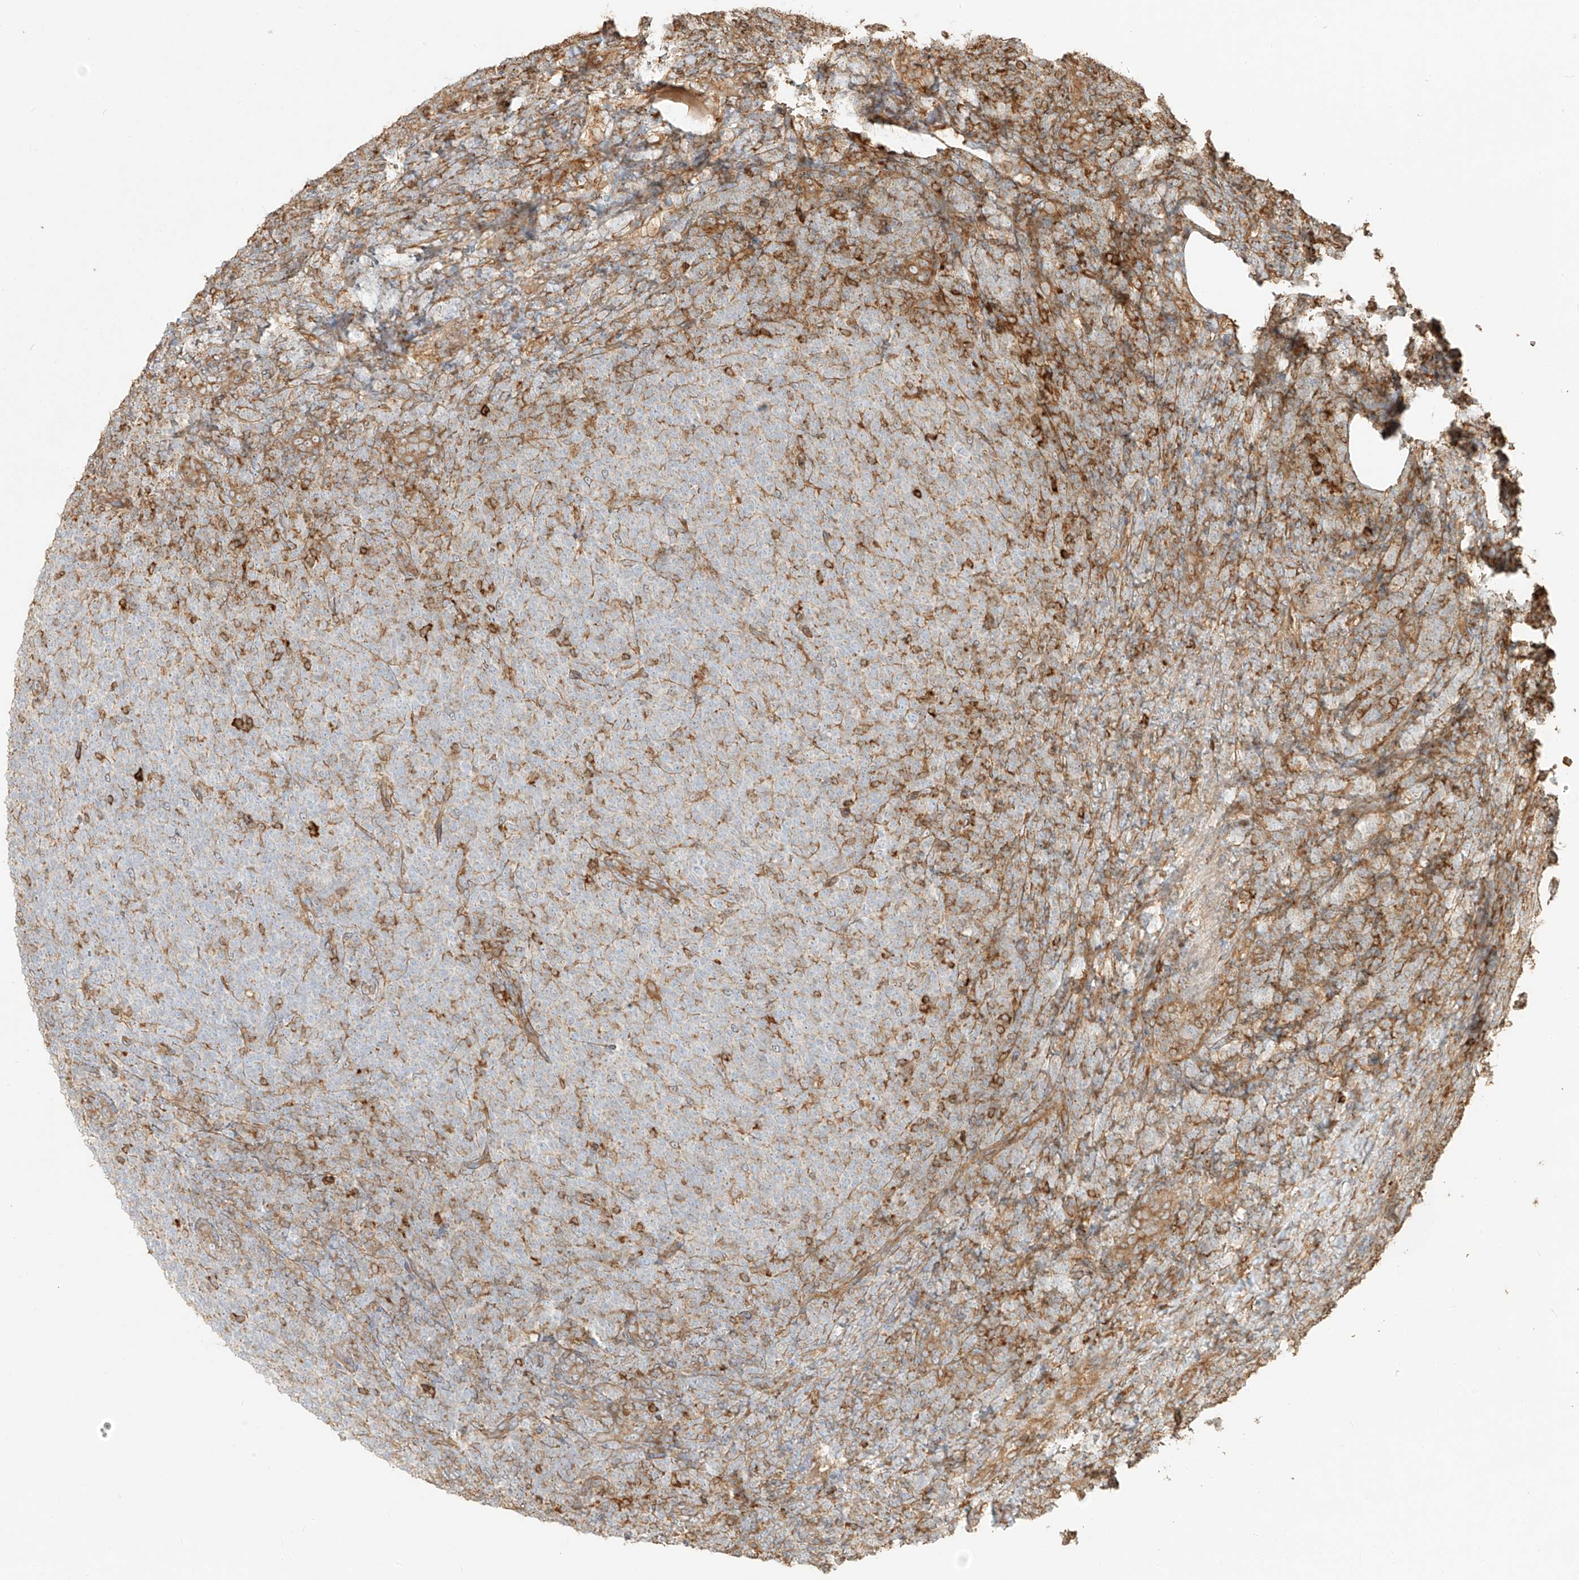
{"staining": {"intensity": "moderate", "quantity": "<25%", "location": "cytoplasmic/membranous"}, "tissue": "lymphoma", "cell_type": "Tumor cells", "image_type": "cancer", "snomed": [{"axis": "morphology", "description": "Malignant lymphoma, non-Hodgkin's type, Low grade"}, {"axis": "topography", "description": "Lymph node"}], "caption": "Low-grade malignant lymphoma, non-Hodgkin's type stained with DAB (3,3'-diaminobenzidine) IHC demonstrates low levels of moderate cytoplasmic/membranous staining in approximately <25% of tumor cells. (DAB (3,3'-diaminobenzidine) IHC with brightfield microscopy, high magnification).", "gene": "SNX9", "patient": {"sex": "male", "age": 66}}